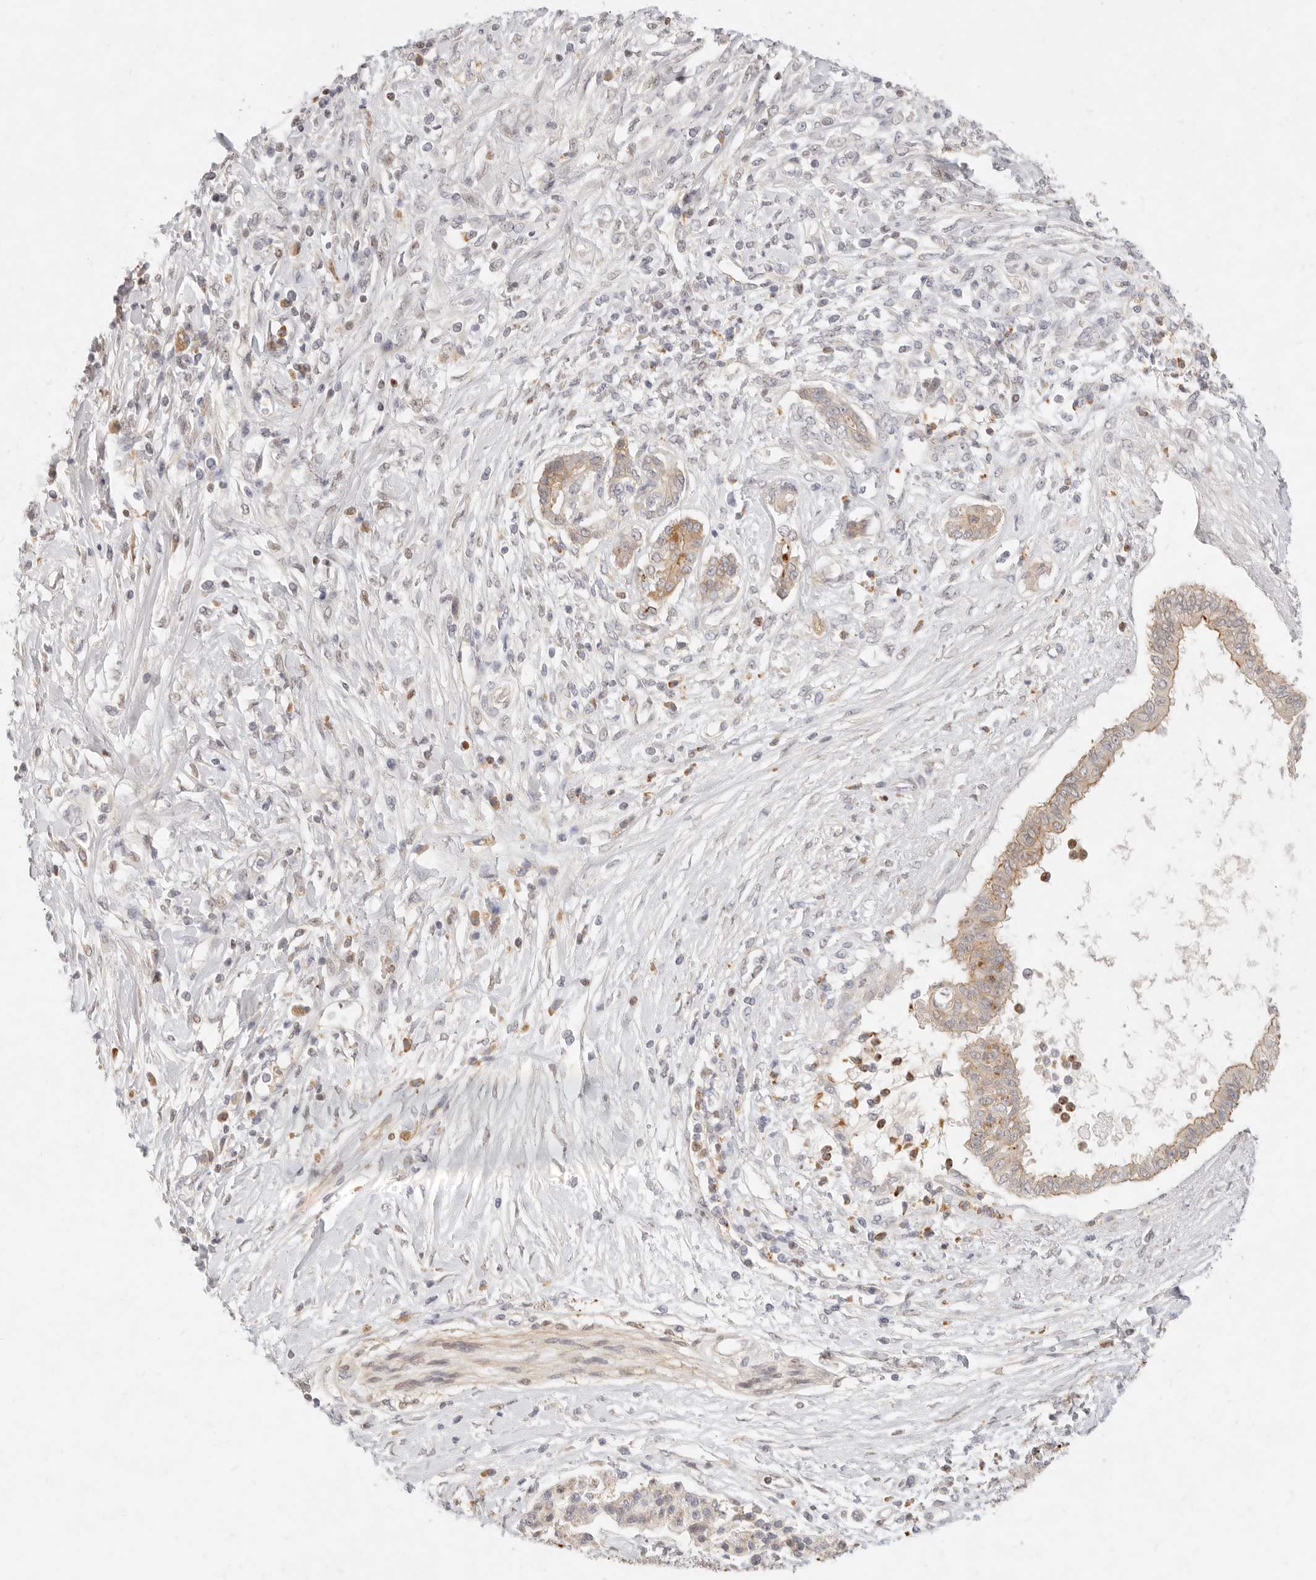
{"staining": {"intensity": "weak", "quantity": "25%-75%", "location": "cytoplasmic/membranous"}, "tissue": "pancreatic cancer", "cell_type": "Tumor cells", "image_type": "cancer", "snomed": [{"axis": "morphology", "description": "Adenocarcinoma, NOS"}, {"axis": "topography", "description": "Pancreas"}], "caption": "A high-resolution histopathology image shows immunohistochemistry (IHC) staining of pancreatic cancer, which displays weak cytoplasmic/membranous positivity in about 25%-75% of tumor cells.", "gene": "ASCL3", "patient": {"sex": "female", "age": 56}}